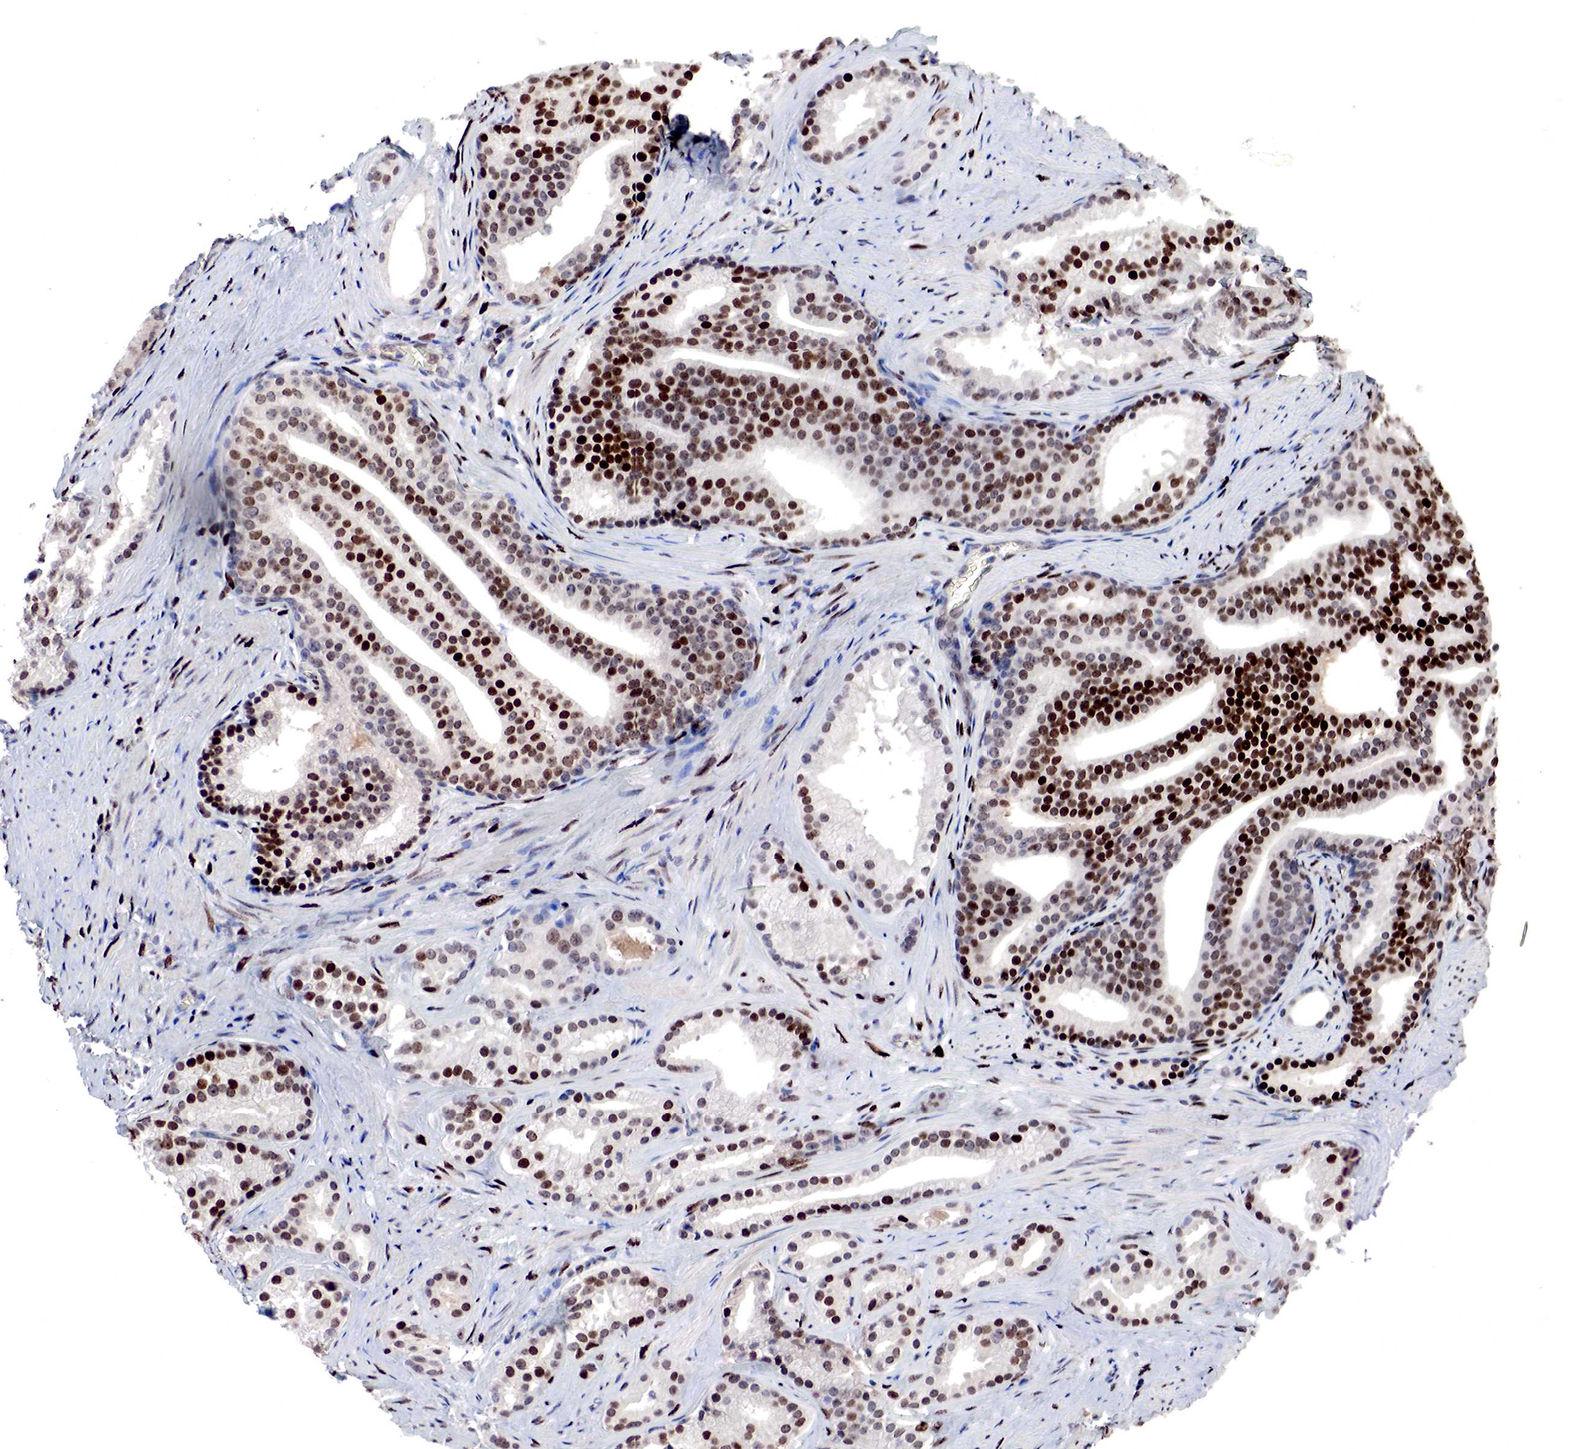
{"staining": {"intensity": "strong", "quantity": ">75%", "location": "nuclear"}, "tissue": "prostate cancer", "cell_type": "Tumor cells", "image_type": "cancer", "snomed": [{"axis": "morphology", "description": "Adenocarcinoma, Low grade"}, {"axis": "topography", "description": "Prostate"}], "caption": "Immunohistochemical staining of human prostate adenocarcinoma (low-grade) displays high levels of strong nuclear protein positivity in approximately >75% of tumor cells.", "gene": "DACH2", "patient": {"sex": "male", "age": 71}}